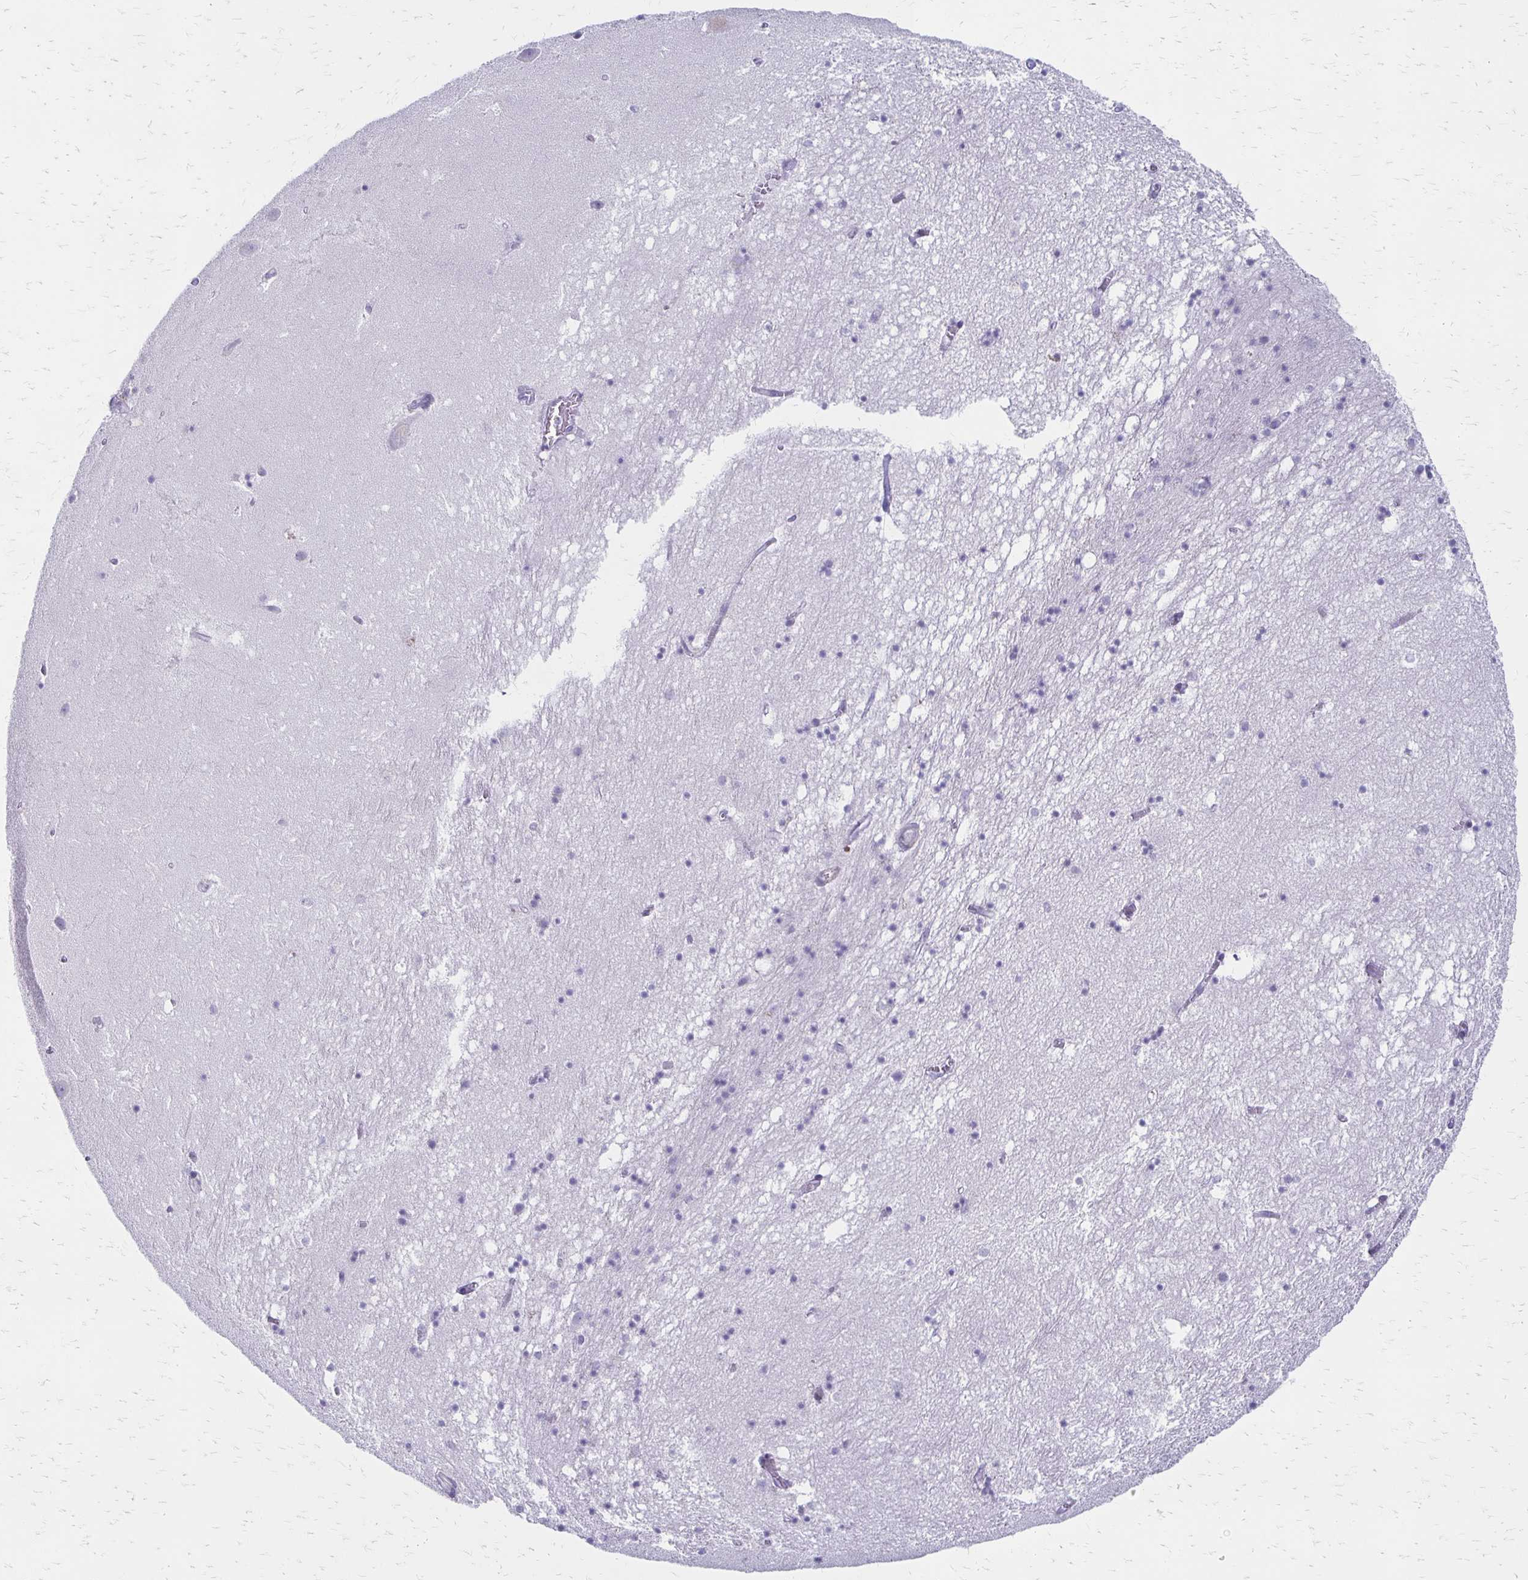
{"staining": {"intensity": "negative", "quantity": "none", "location": "none"}, "tissue": "hippocampus", "cell_type": "Glial cells", "image_type": "normal", "snomed": [{"axis": "morphology", "description": "Normal tissue, NOS"}, {"axis": "topography", "description": "Hippocampus"}], "caption": "Histopathology image shows no significant protein staining in glial cells of benign hippocampus.", "gene": "IVL", "patient": {"sex": "male", "age": 58}}